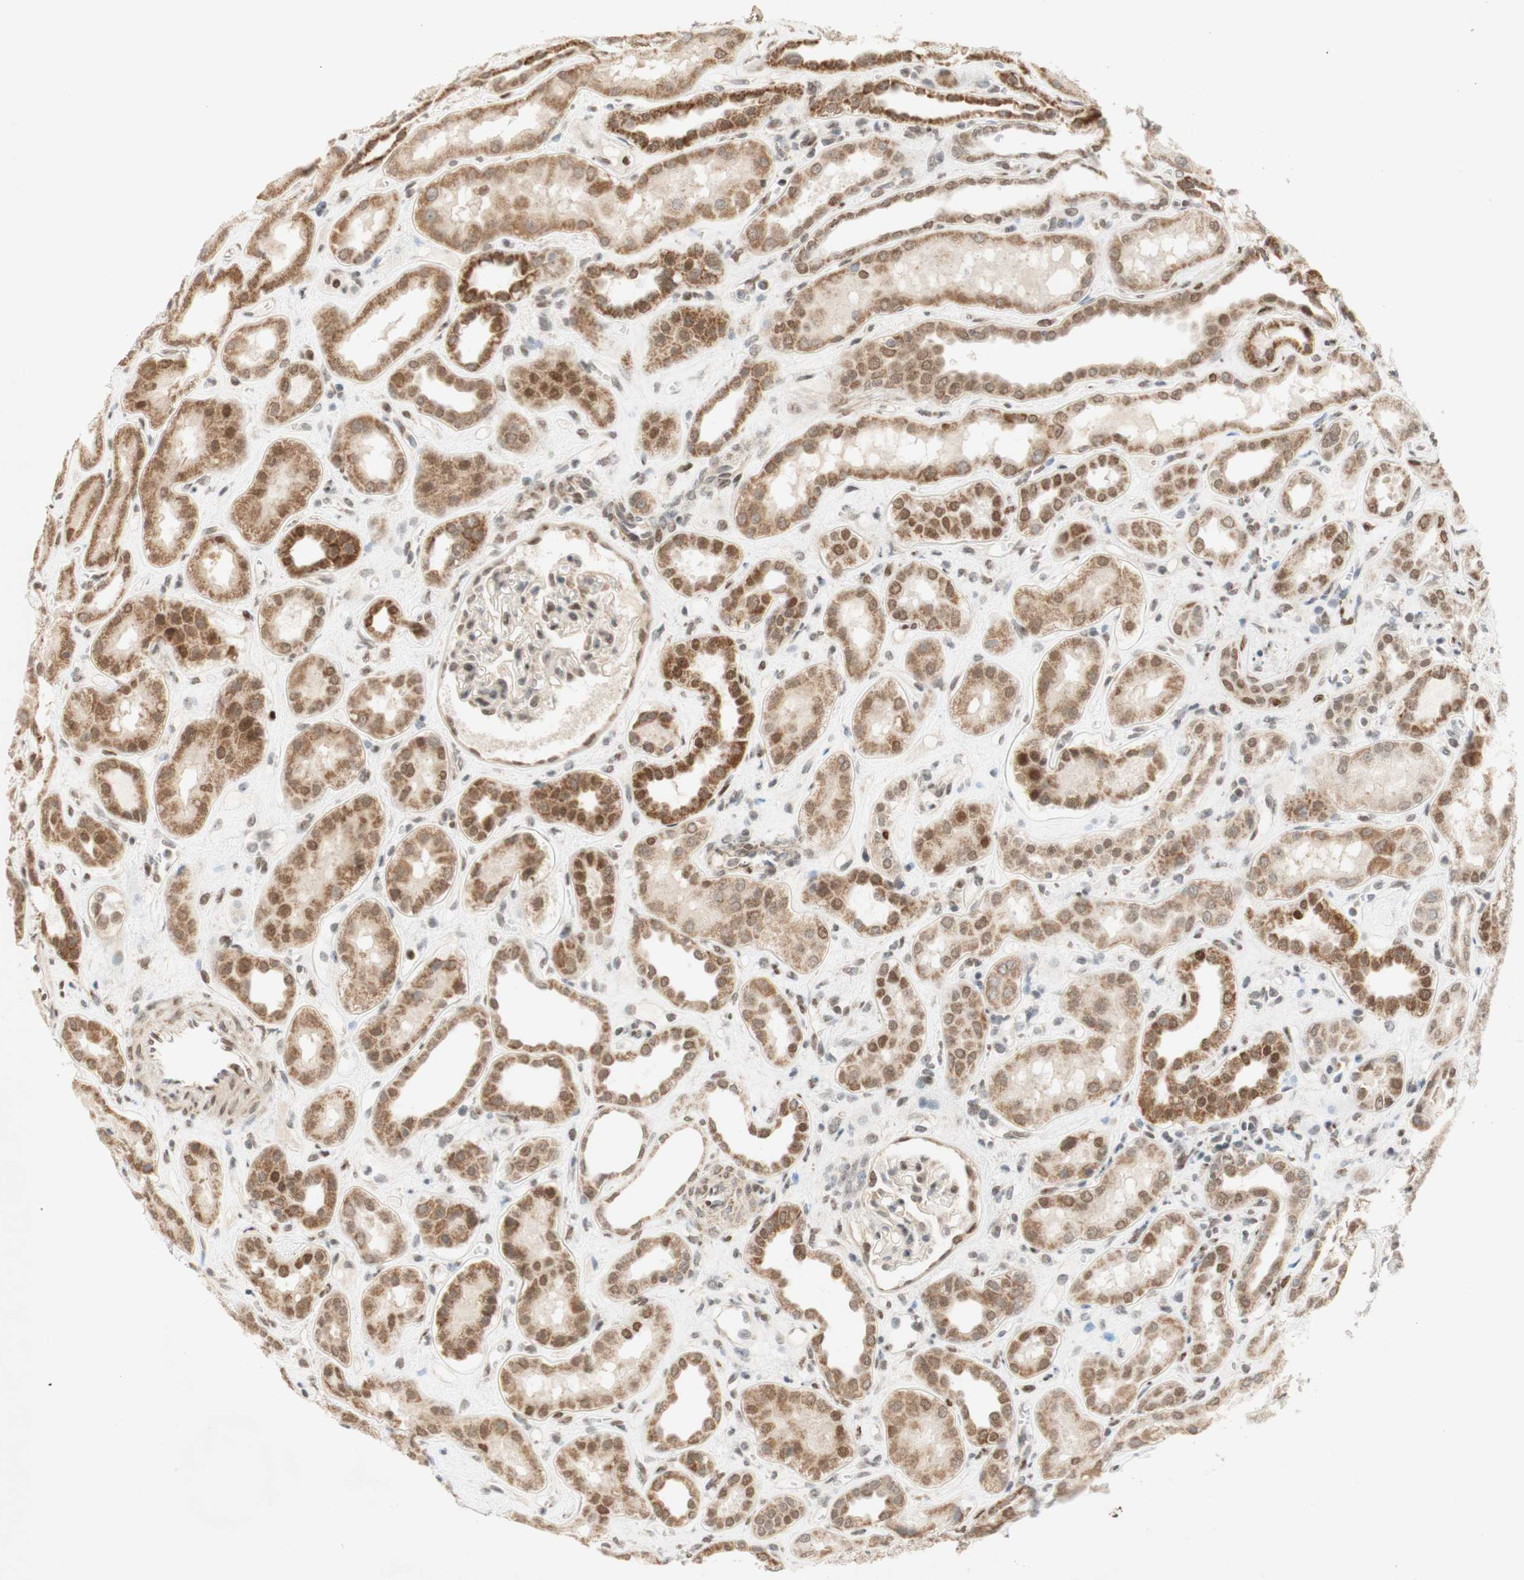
{"staining": {"intensity": "moderate", "quantity": "25%-75%", "location": "nuclear"}, "tissue": "kidney", "cell_type": "Cells in glomeruli", "image_type": "normal", "snomed": [{"axis": "morphology", "description": "Normal tissue, NOS"}, {"axis": "topography", "description": "Kidney"}], "caption": "Kidney was stained to show a protein in brown. There is medium levels of moderate nuclear positivity in about 25%-75% of cells in glomeruli. (Stains: DAB in brown, nuclei in blue, Microscopy: brightfield microscopy at high magnification).", "gene": "DNMT3A", "patient": {"sex": "male", "age": 59}}